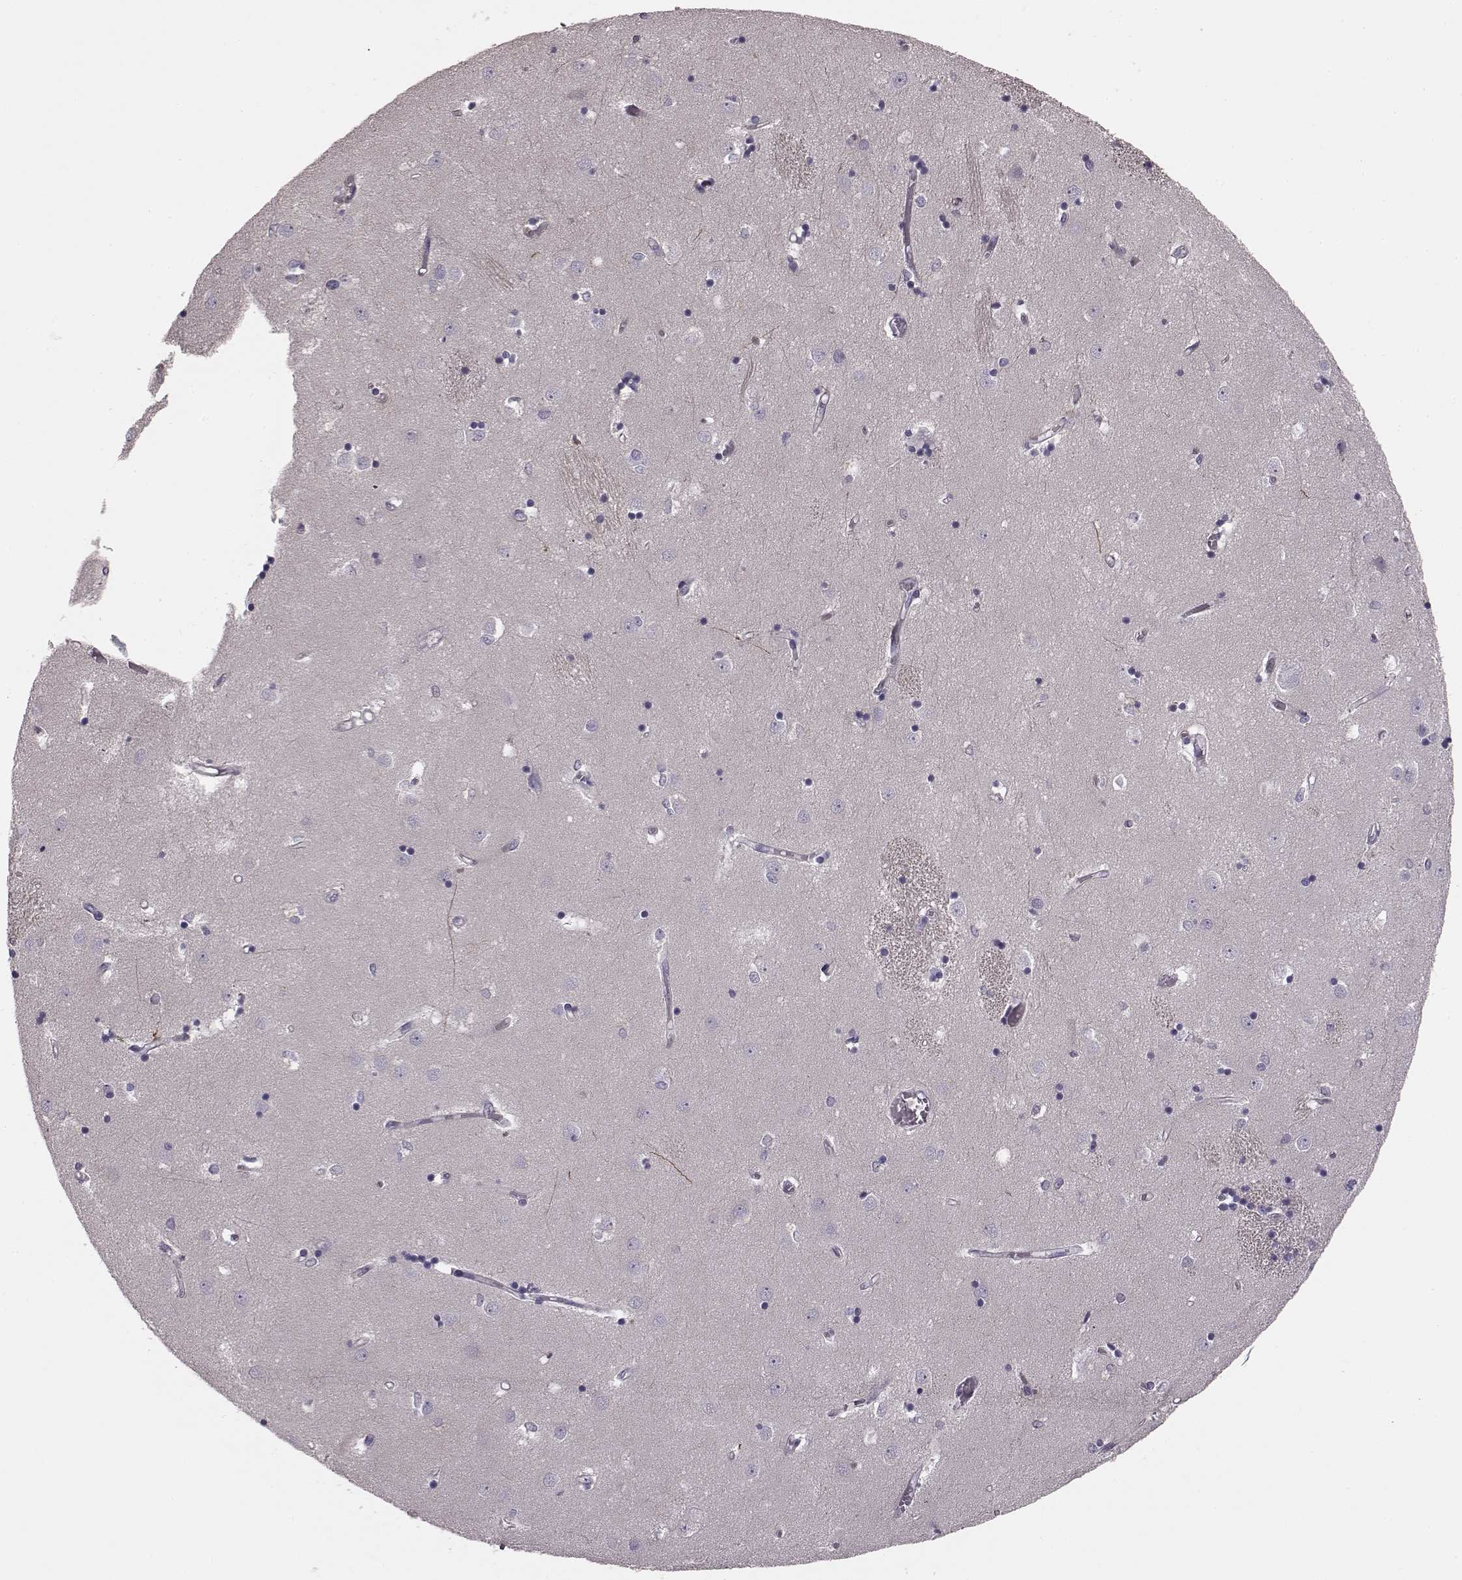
{"staining": {"intensity": "negative", "quantity": "none", "location": "none"}, "tissue": "caudate", "cell_type": "Glial cells", "image_type": "normal", "snomed": [{"axis": "morphology", "description": "Normal tissue, NOS"}, {"axis": "topography", "description": "Lateral ventricle wall"}], "caption": "IHC histopathology image of unremarkable caudate: caudate stained with DAB reveals no significant protein expression in glial cells.", "gene": "SNTG1", "patient": {"sex": "male", "age": 54}}